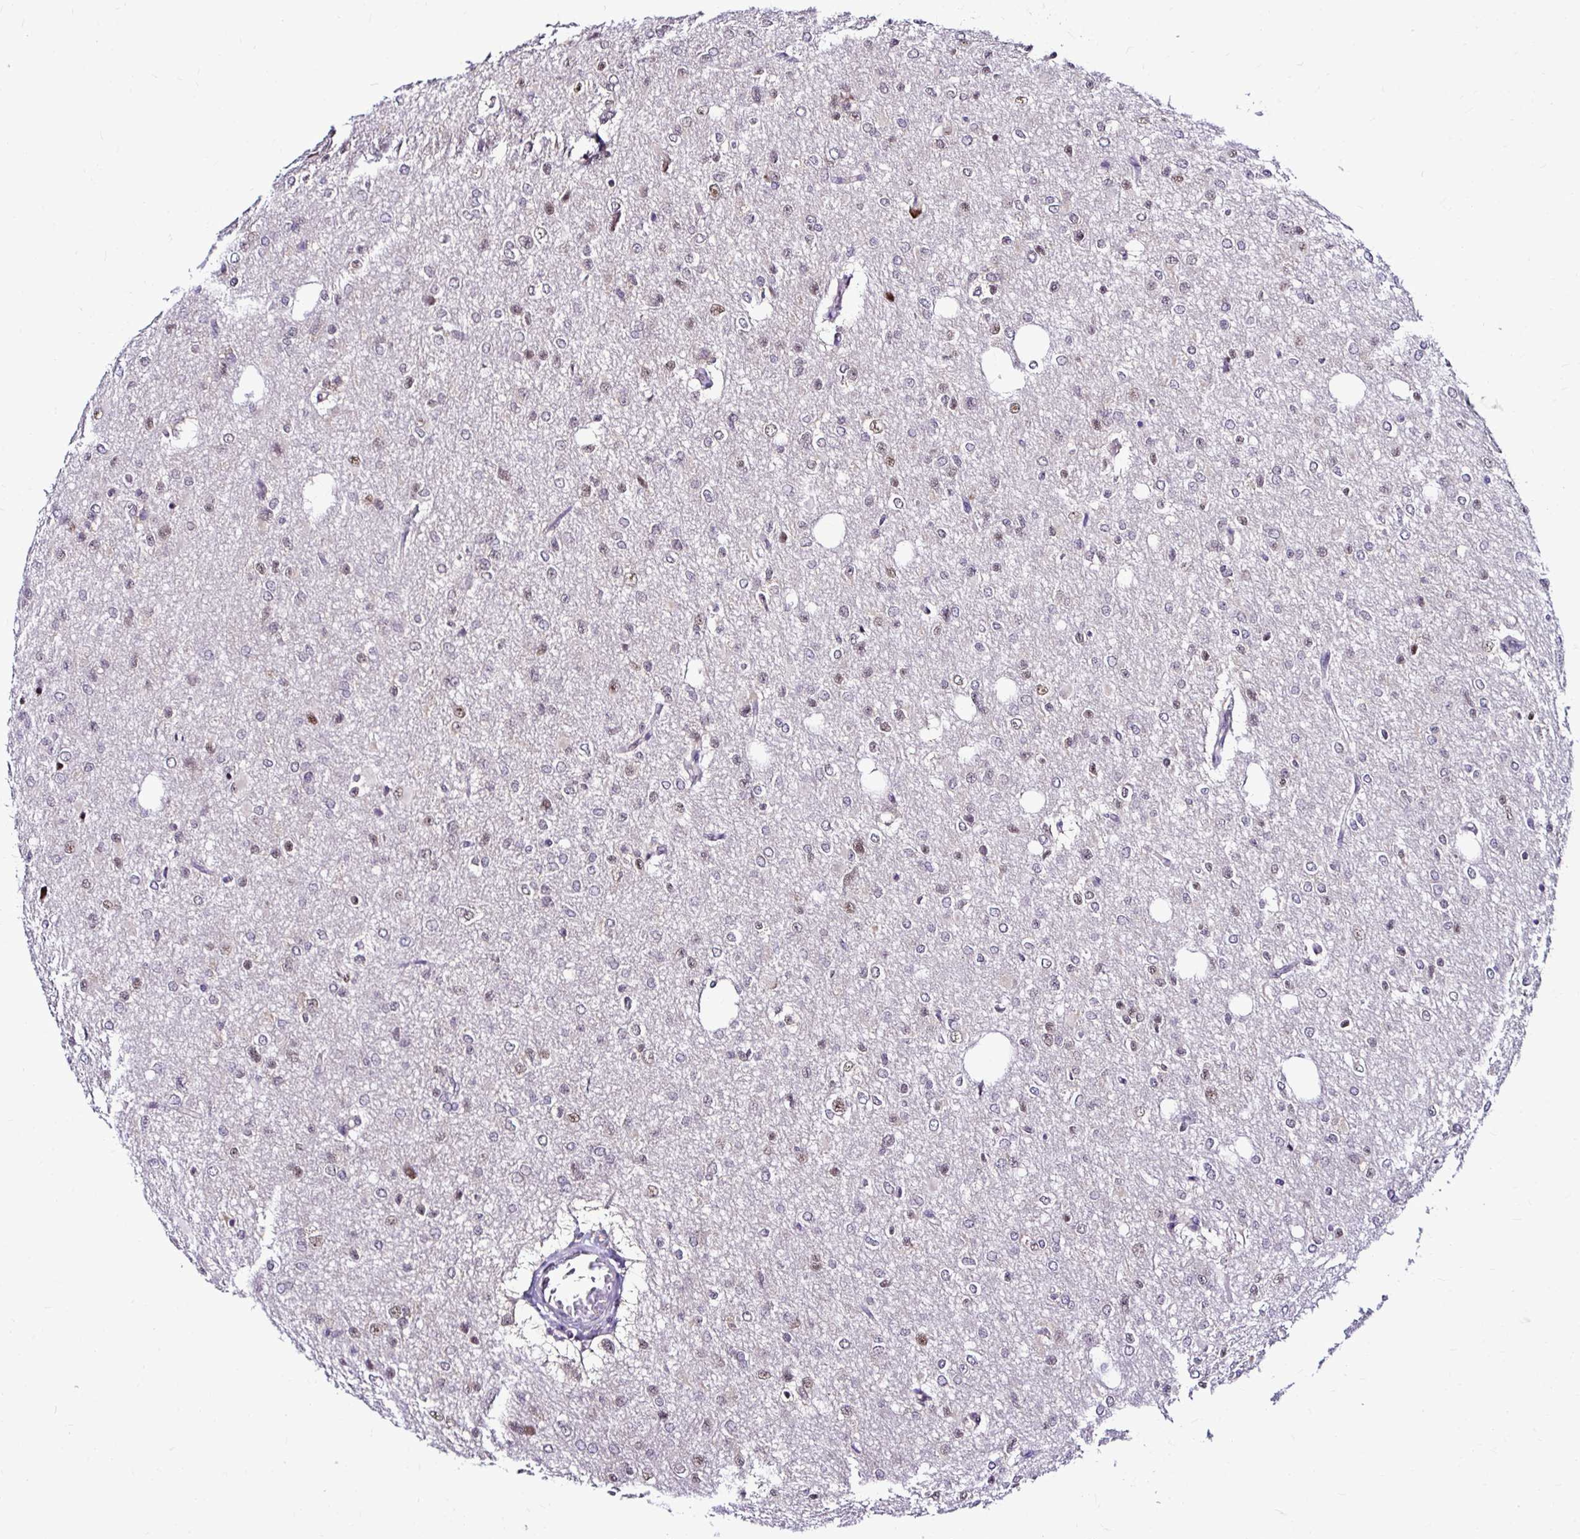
{"staining": {"intensity": "moderate", "quantity": "<25%", "location": "nuclear"}, "tissue": "glioma", "cell_type": "Tumor cells", "image_type": "cancer", "snomed": [{"axis": "morphology", "description": "Glioma, malignant, Low grade"}, {"axis": "topography", "description": "Brain"}], "caption": "High-magnification brightfield microscopy of malignant glioma (low-grade) stained with DAB (brown) and counterstained with hematoxylin (blue). tumor cells exhibit moderate nuclear staining is identified in approximately<25% of cells. Nuclei are stained in blue.", "gene": "PSMD3", "patient": {"sex": "male", "age": 26}}